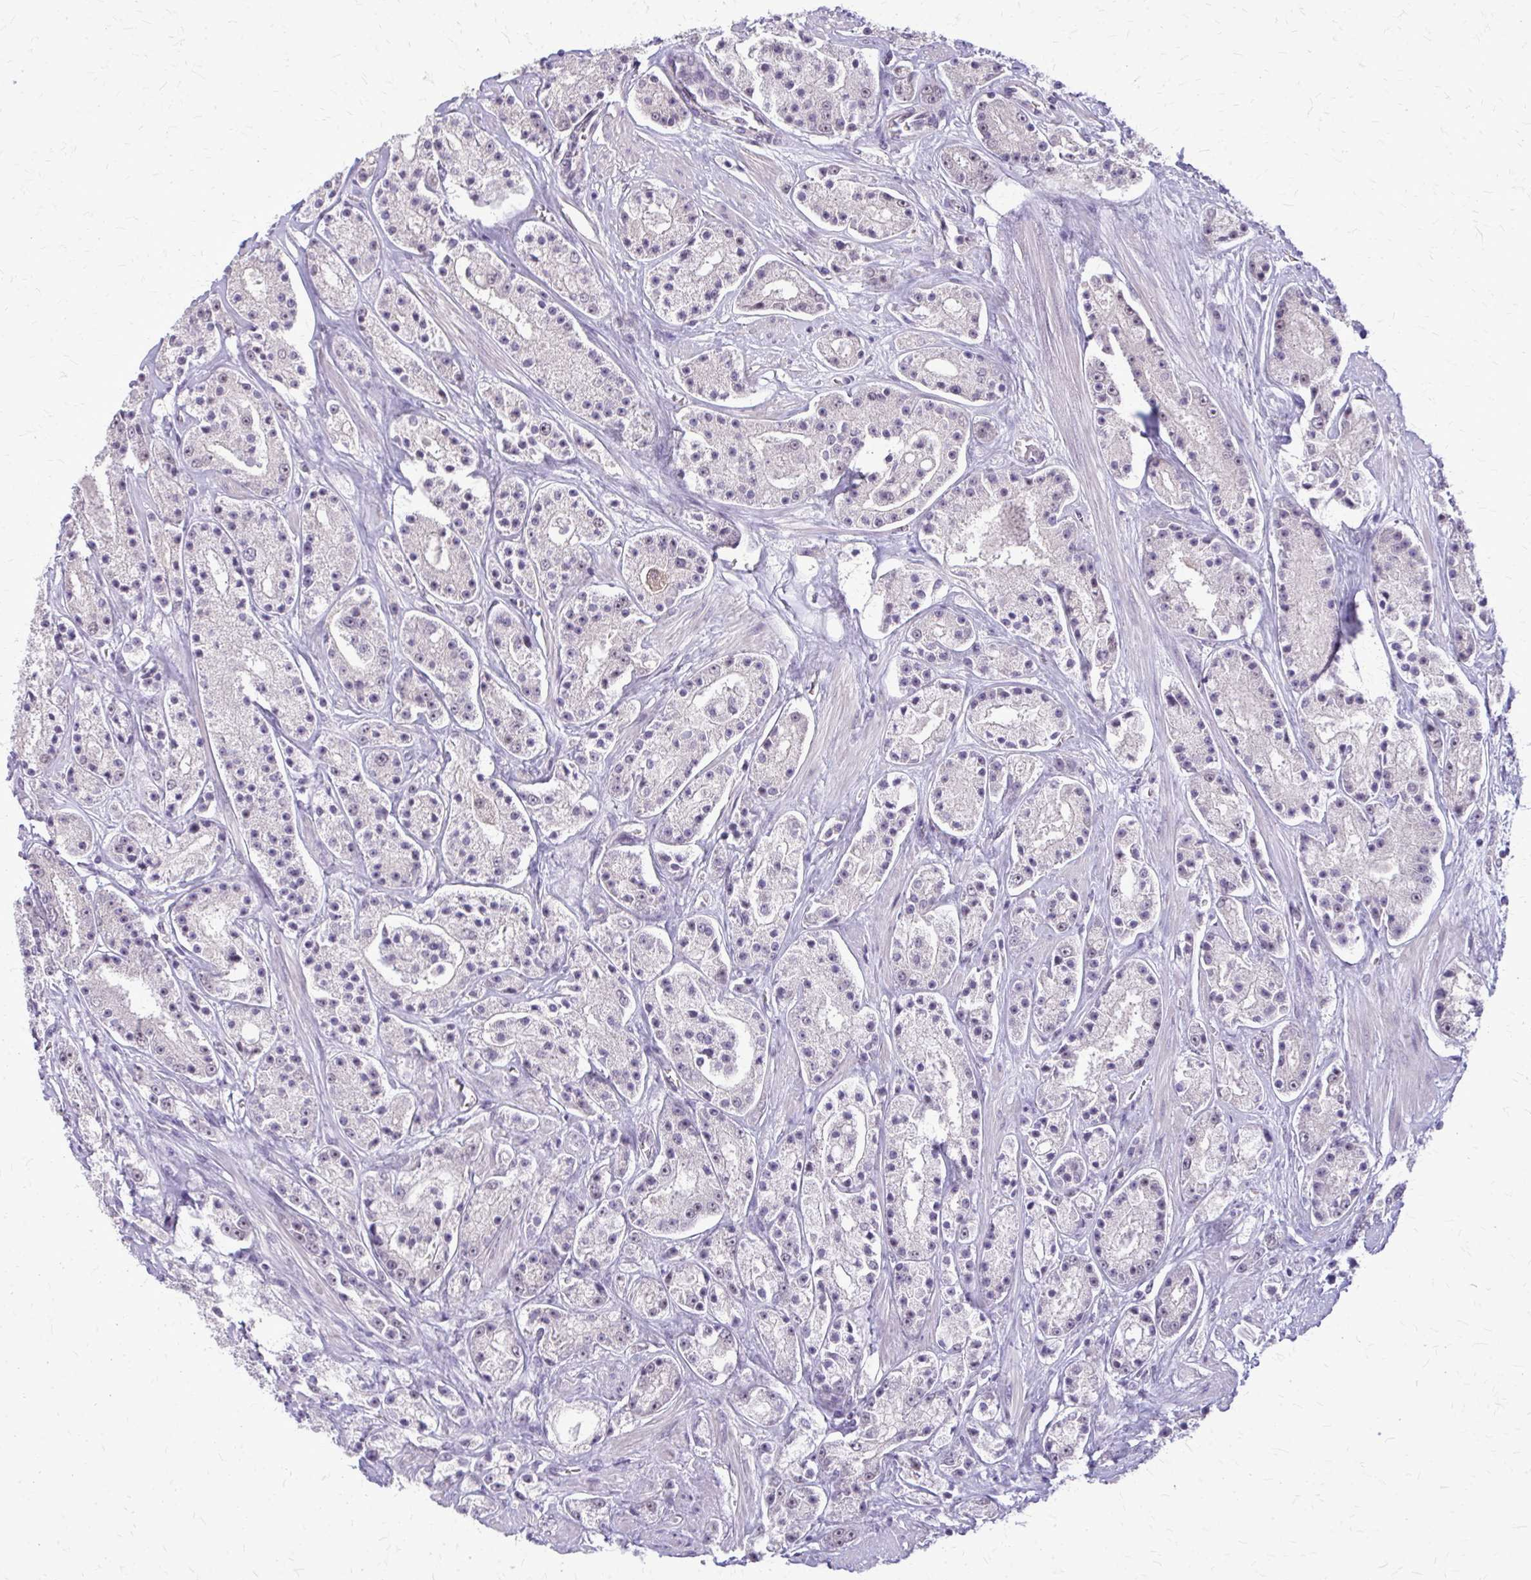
{"staining": {"intensity": "negative", "quantity": "none", "location": "none"}, "tissue": "prostate cancer", "cell_type": "Tumor cells", "image_type": "cancer", "snomed": [{"axis": "morphology", "description": "Adenocarcinoma, High grade"}, {"axis": "topography", "description": "Prostate"}], "caption": "DAB (3,3'-diaminobenzidine) immunohistochemical staining of prostate high-grade adenocarcinoma exhibits no significant positivity in tumor cells. (DAB (3,3'-diaminobenzidine) IHC visualized using brightfield microscopy, high magnification).", "gene": "PLCB1", "patient": {"sex": "male", "age": 67}}